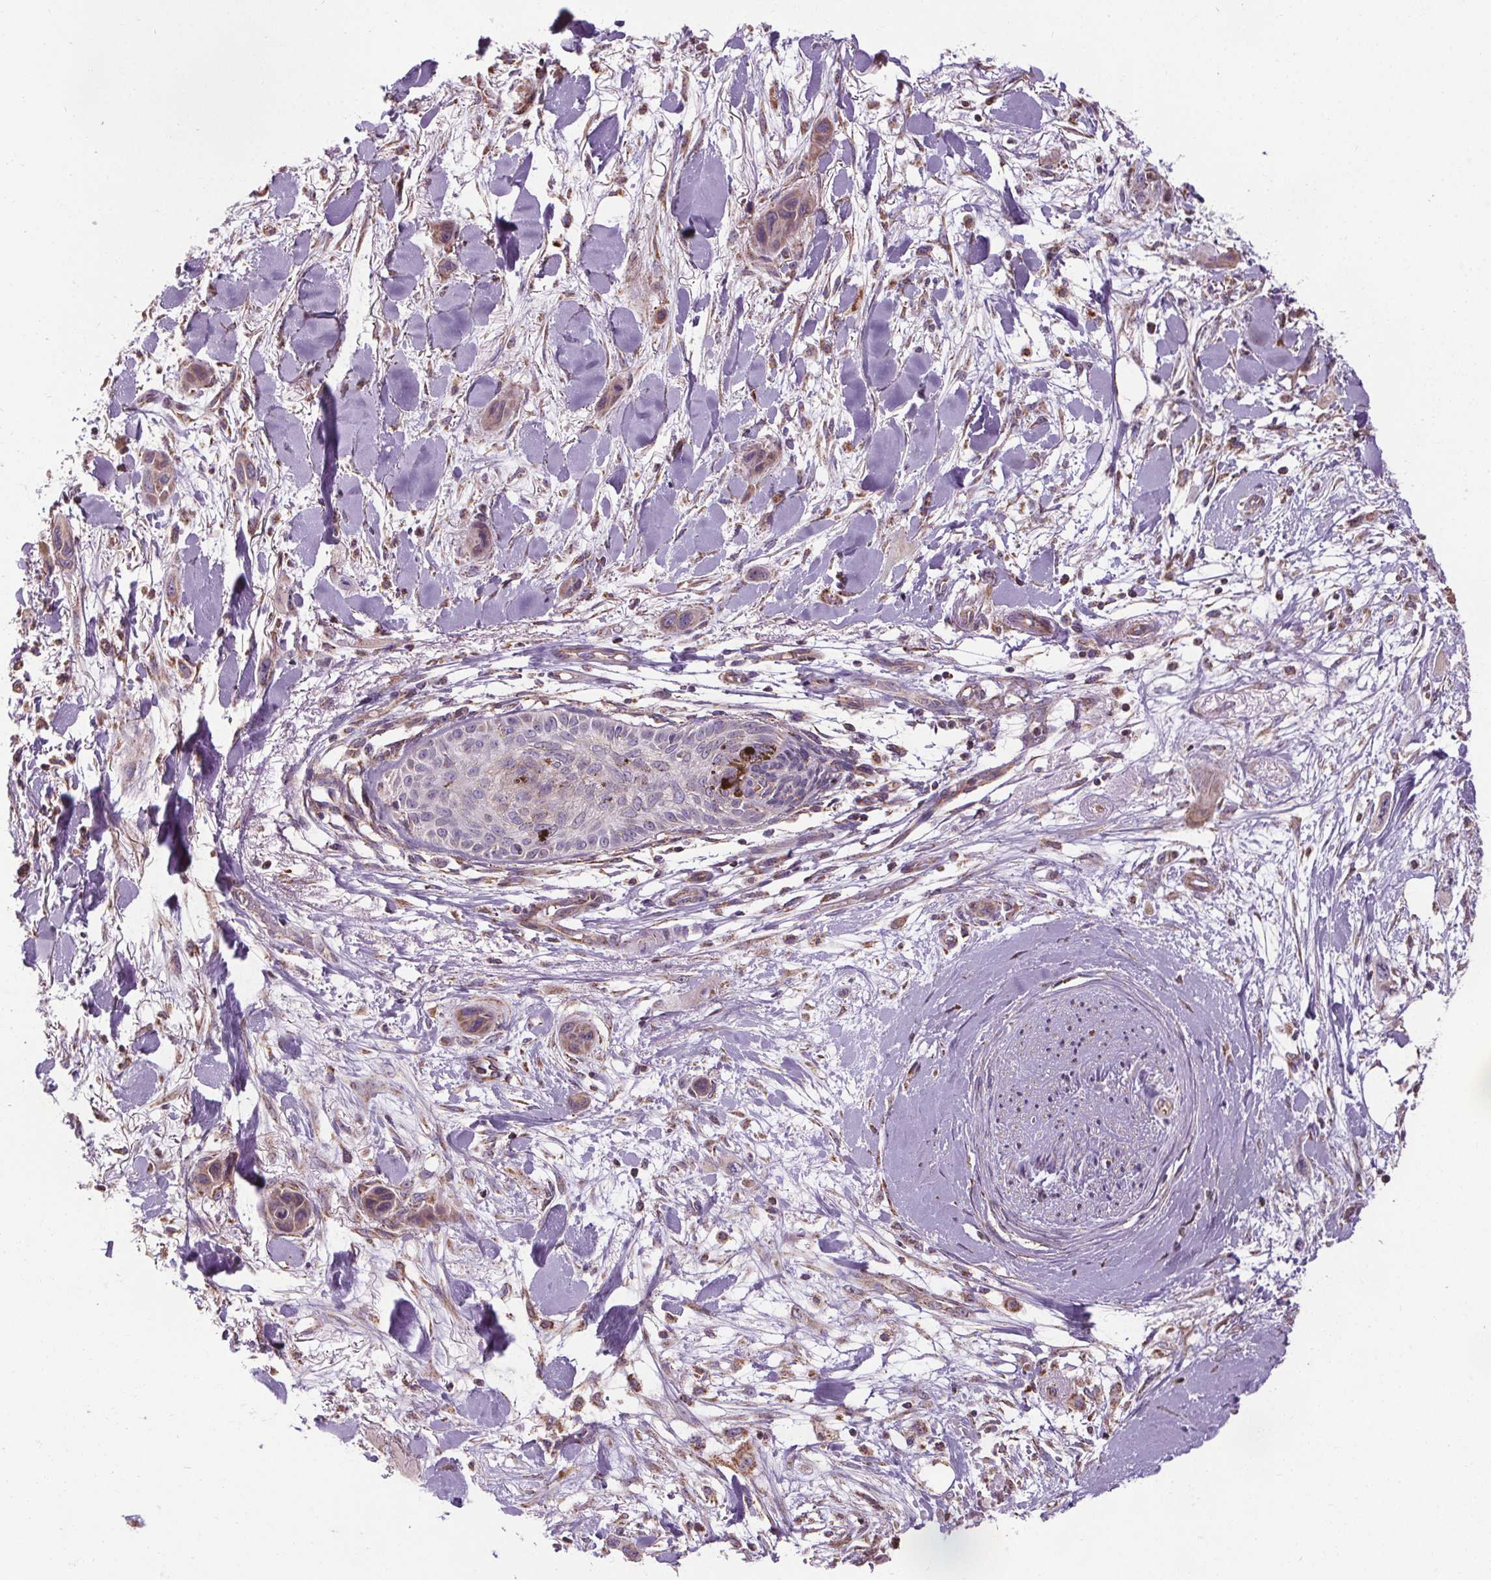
{"staining": {"intensity": "weak", "quantity": "<25%", "location": "cytoplasmic/membranous"}, "tissue": "skin cancer", "cell_type": "Tumor cells", "image_type": "cancer", "snomed": [{"axis": "morphology", "description": "Squamous cell carcinoma, NOS"}, {"axis": "topography", "description": "Skin"}], "caption": "This is a image of immunohistochemistry staining of squamous cell carcinoma (skin), which shows no expression in tumor cells.", "gene": "ZNF548", "patient": {"sex": "male", "age": 79}}